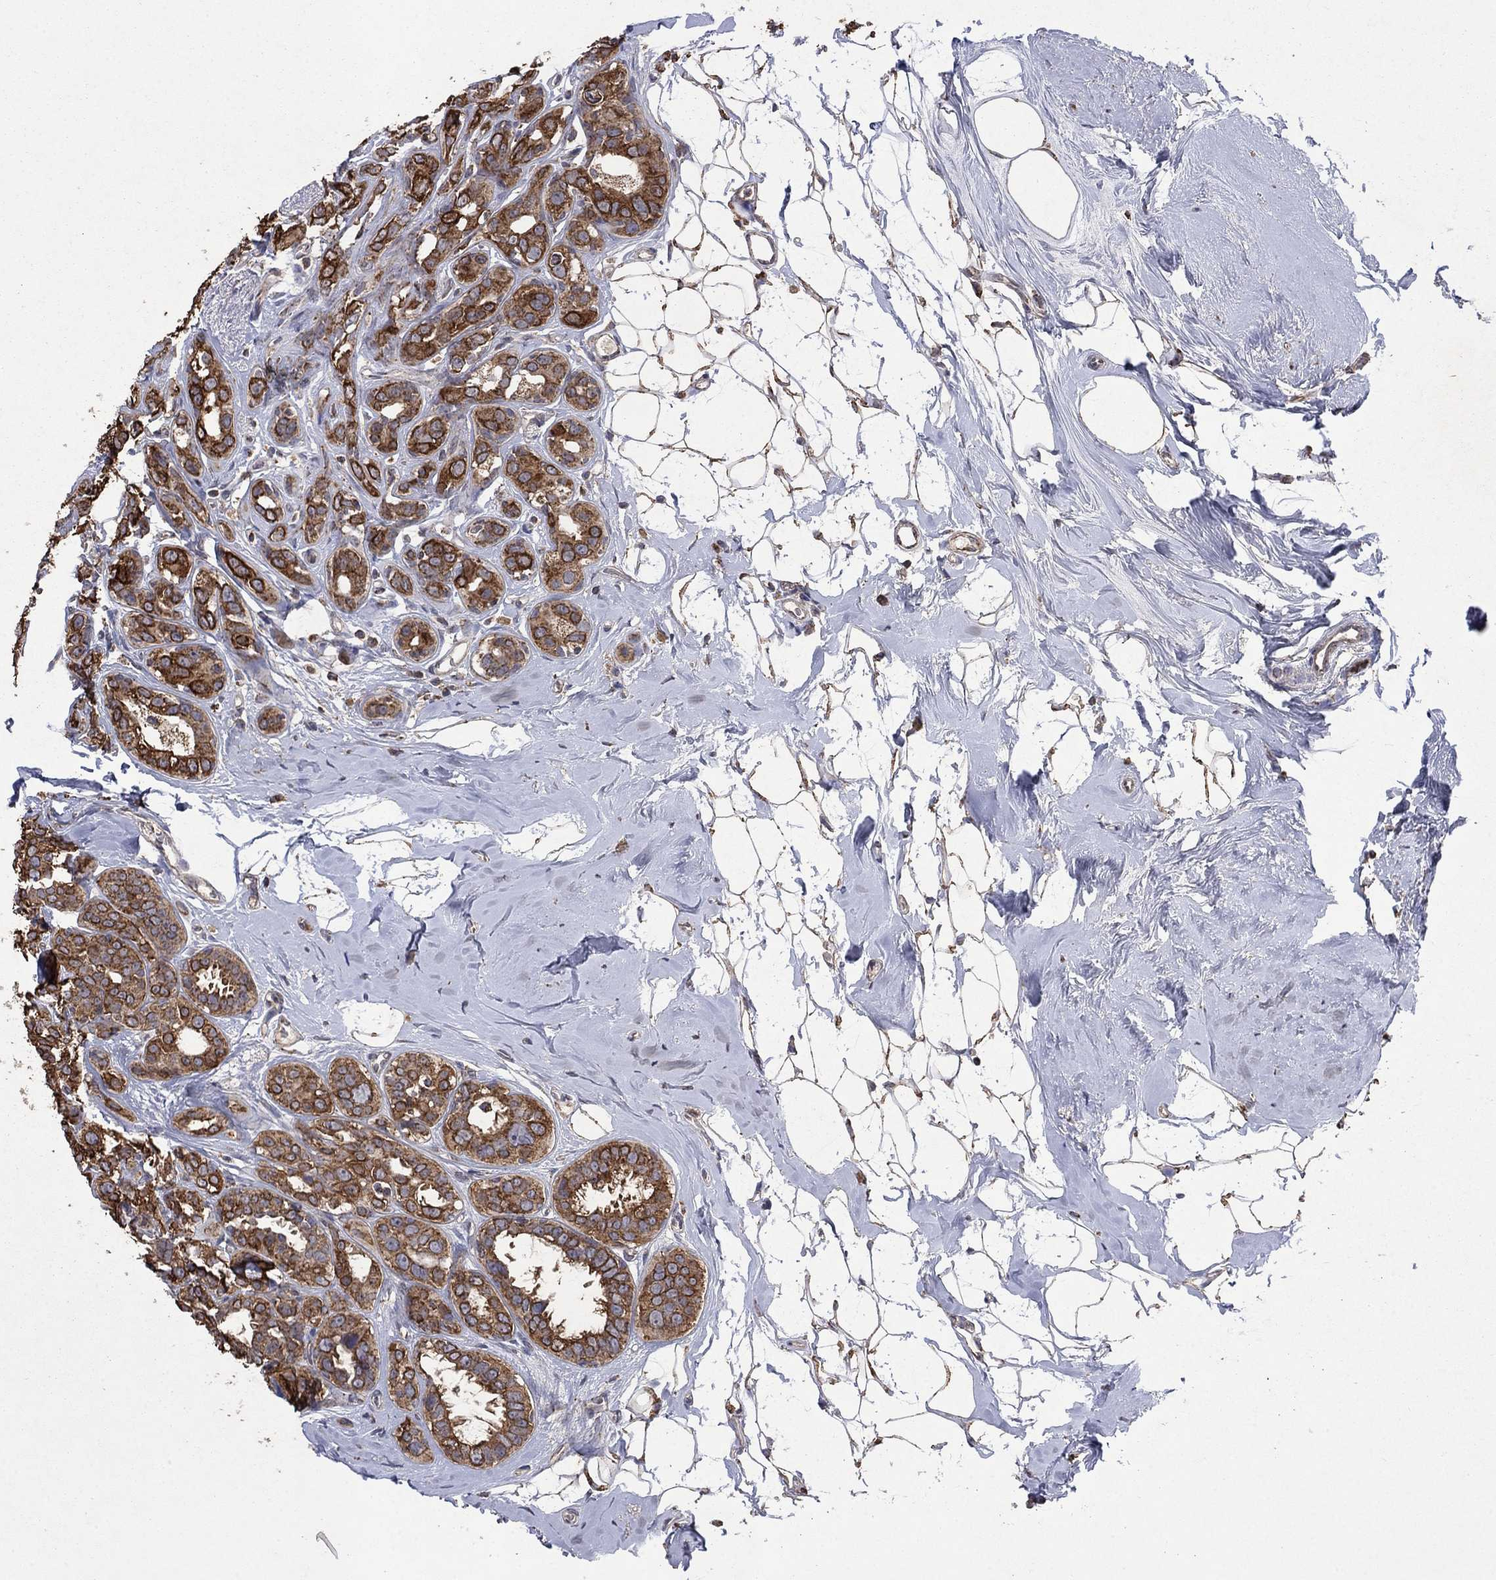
{"staining": {"intensity": "strong", "quantity": "25%-75%", "location": "cytoplasmic/membranous"}, "tissue": "breast cancer", "cell_type": "Tumor cells", "image_type": "cancer", "snomed": [{"axis": "morphology", "description": "Duct carcinoma"}, {"axis": "topography", "description": "Breast"}], "caption": "Immunohistochemistry of human breast cancer displays high levels of strong cytoplasmic/membranous staining in approximately 25%-75% of tumor cells.", "gene": "DPH1", "patient": {"sex": "female", "age": 55}}